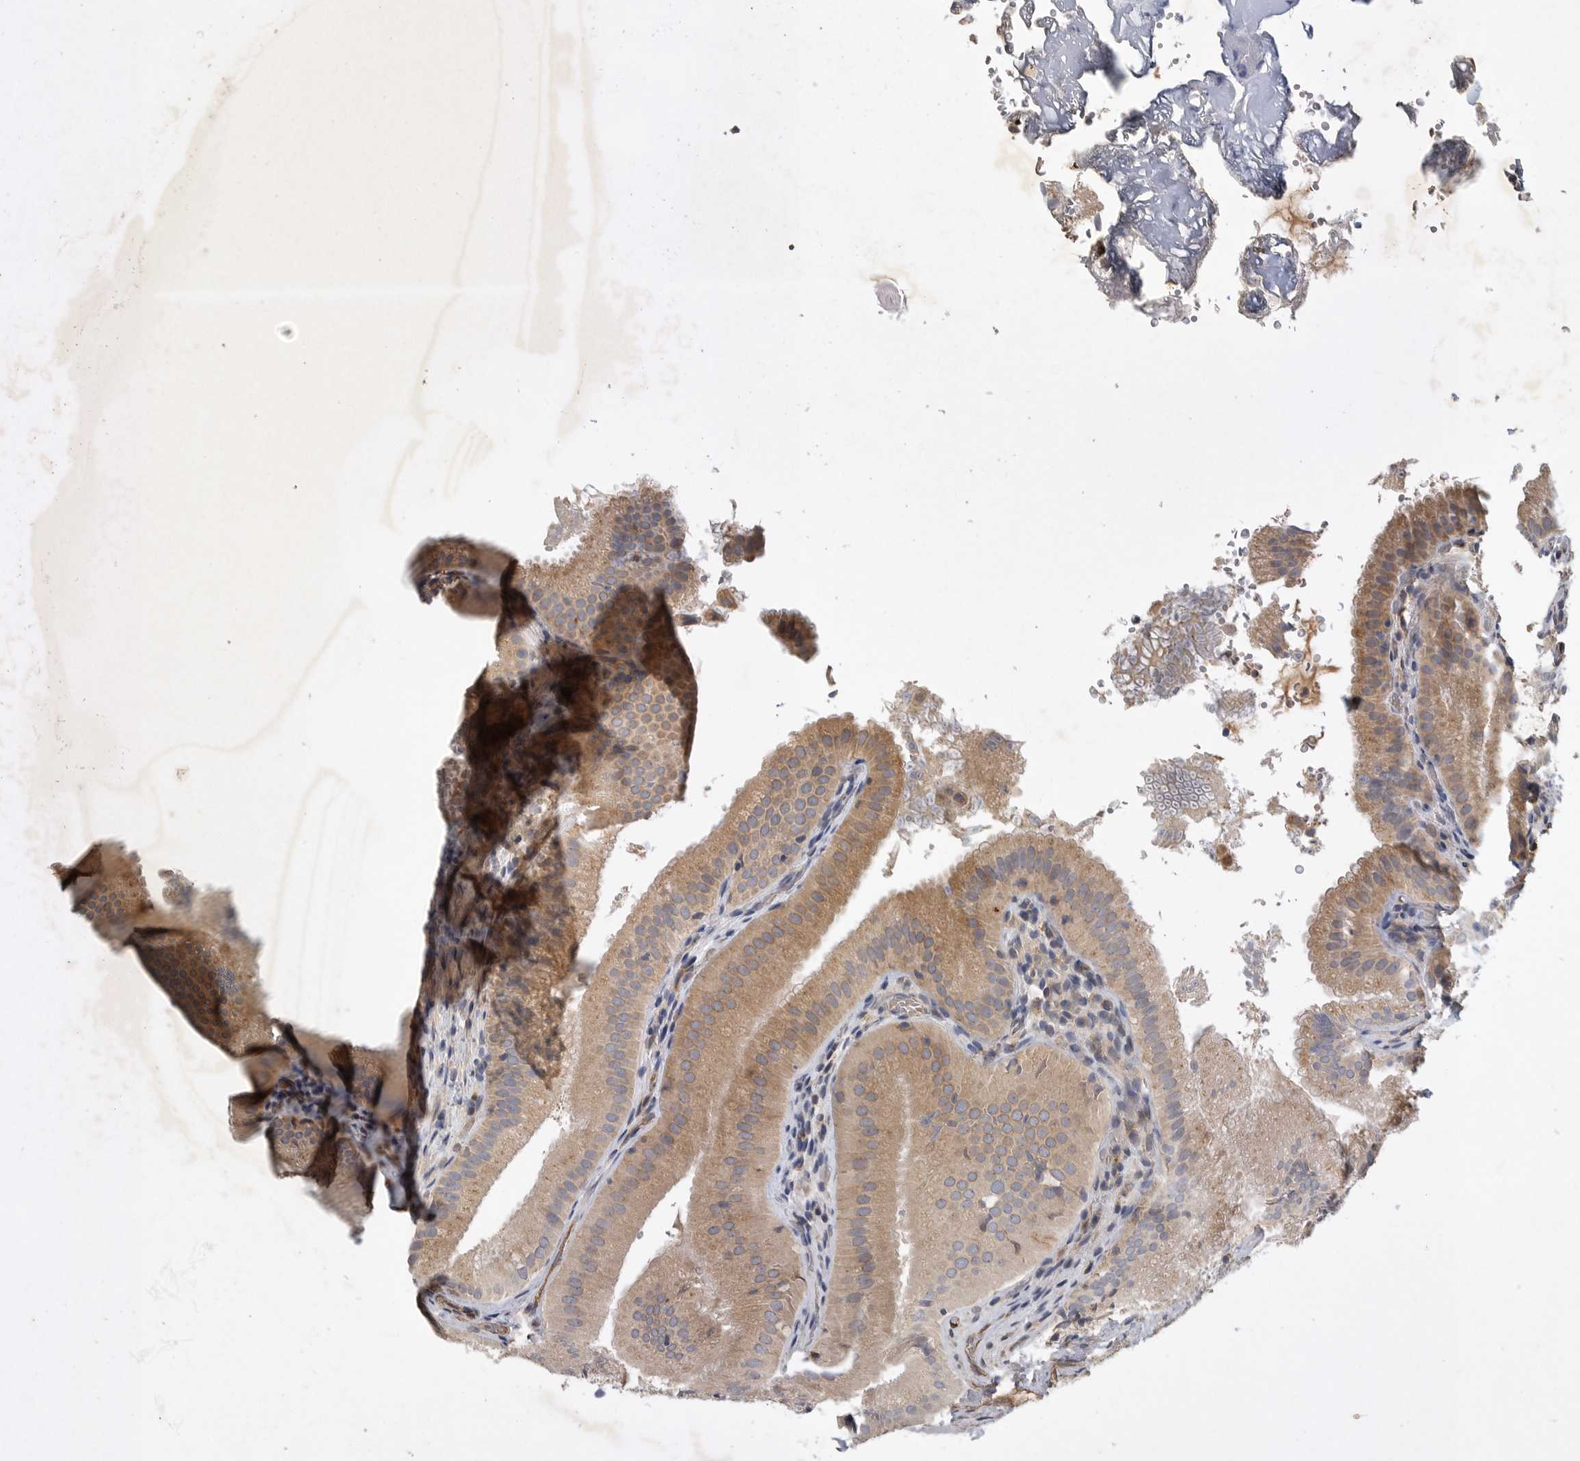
{"staining": {"intensity": "moderate", "quantity": ">75%", "location": "cytoplasmic/membranous"}, "tissue": "gallbladder", "cell_type": "Glandular cells", "image_type": "normal", "snomed": [{"axis": "morphology", "description": "Normal tissue, NOS"}, {"axis": "topography", "description": "Gallbladder"}], "caption": "High-power microscopy captured an immunohistochemistry (IHC) image of benign gallbladder, revealing moderate cytoplasmic/membranous staining in about >75% of glandular cells.", "gene": "ANKFY1", "patient": {"sex": "female", "age": 30}}